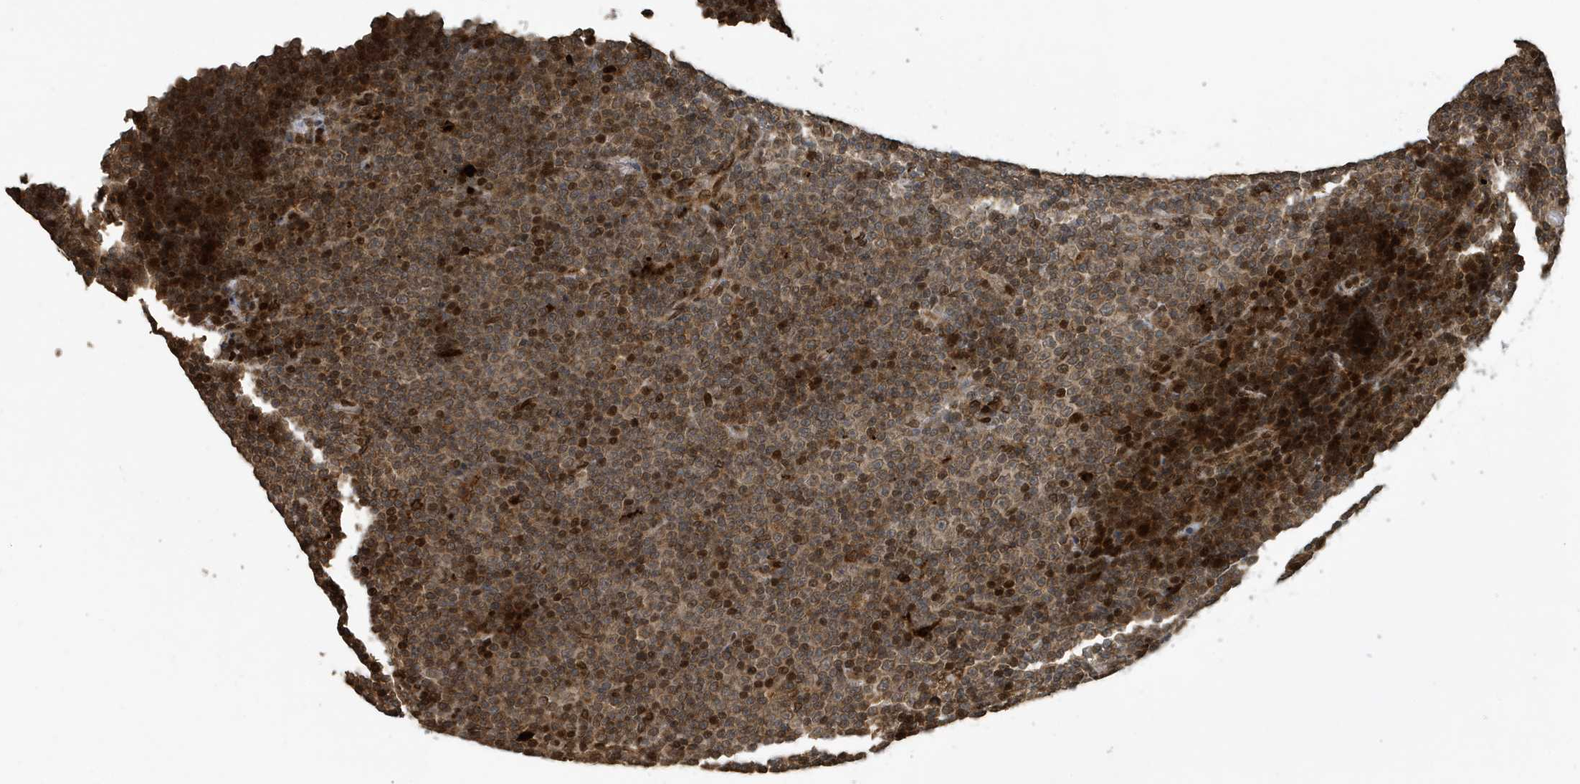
{"staining": {"intensity": "moderate", "quantity": "25%-75%", "location": "nuclear"}, "tissue": "lymphoma", "cell_type": "Tumor cells", "image_type": "cancer", "snomed": [{"axis": "morphology", "description": "Malignant lymphoma, non-Hodgkin's type, Low grade"}, {"axis": "topography", "description": "Lymph node"}], "caption": "Immunohistochemistry micrograph of human lymphoma stained for a protein (brown), which exhibits medium levels of moderate nuclear staining in about 25%-75% of tumor cells.", "gene": "DUSP18", "patient": {"sex": "female", "age": 67}}